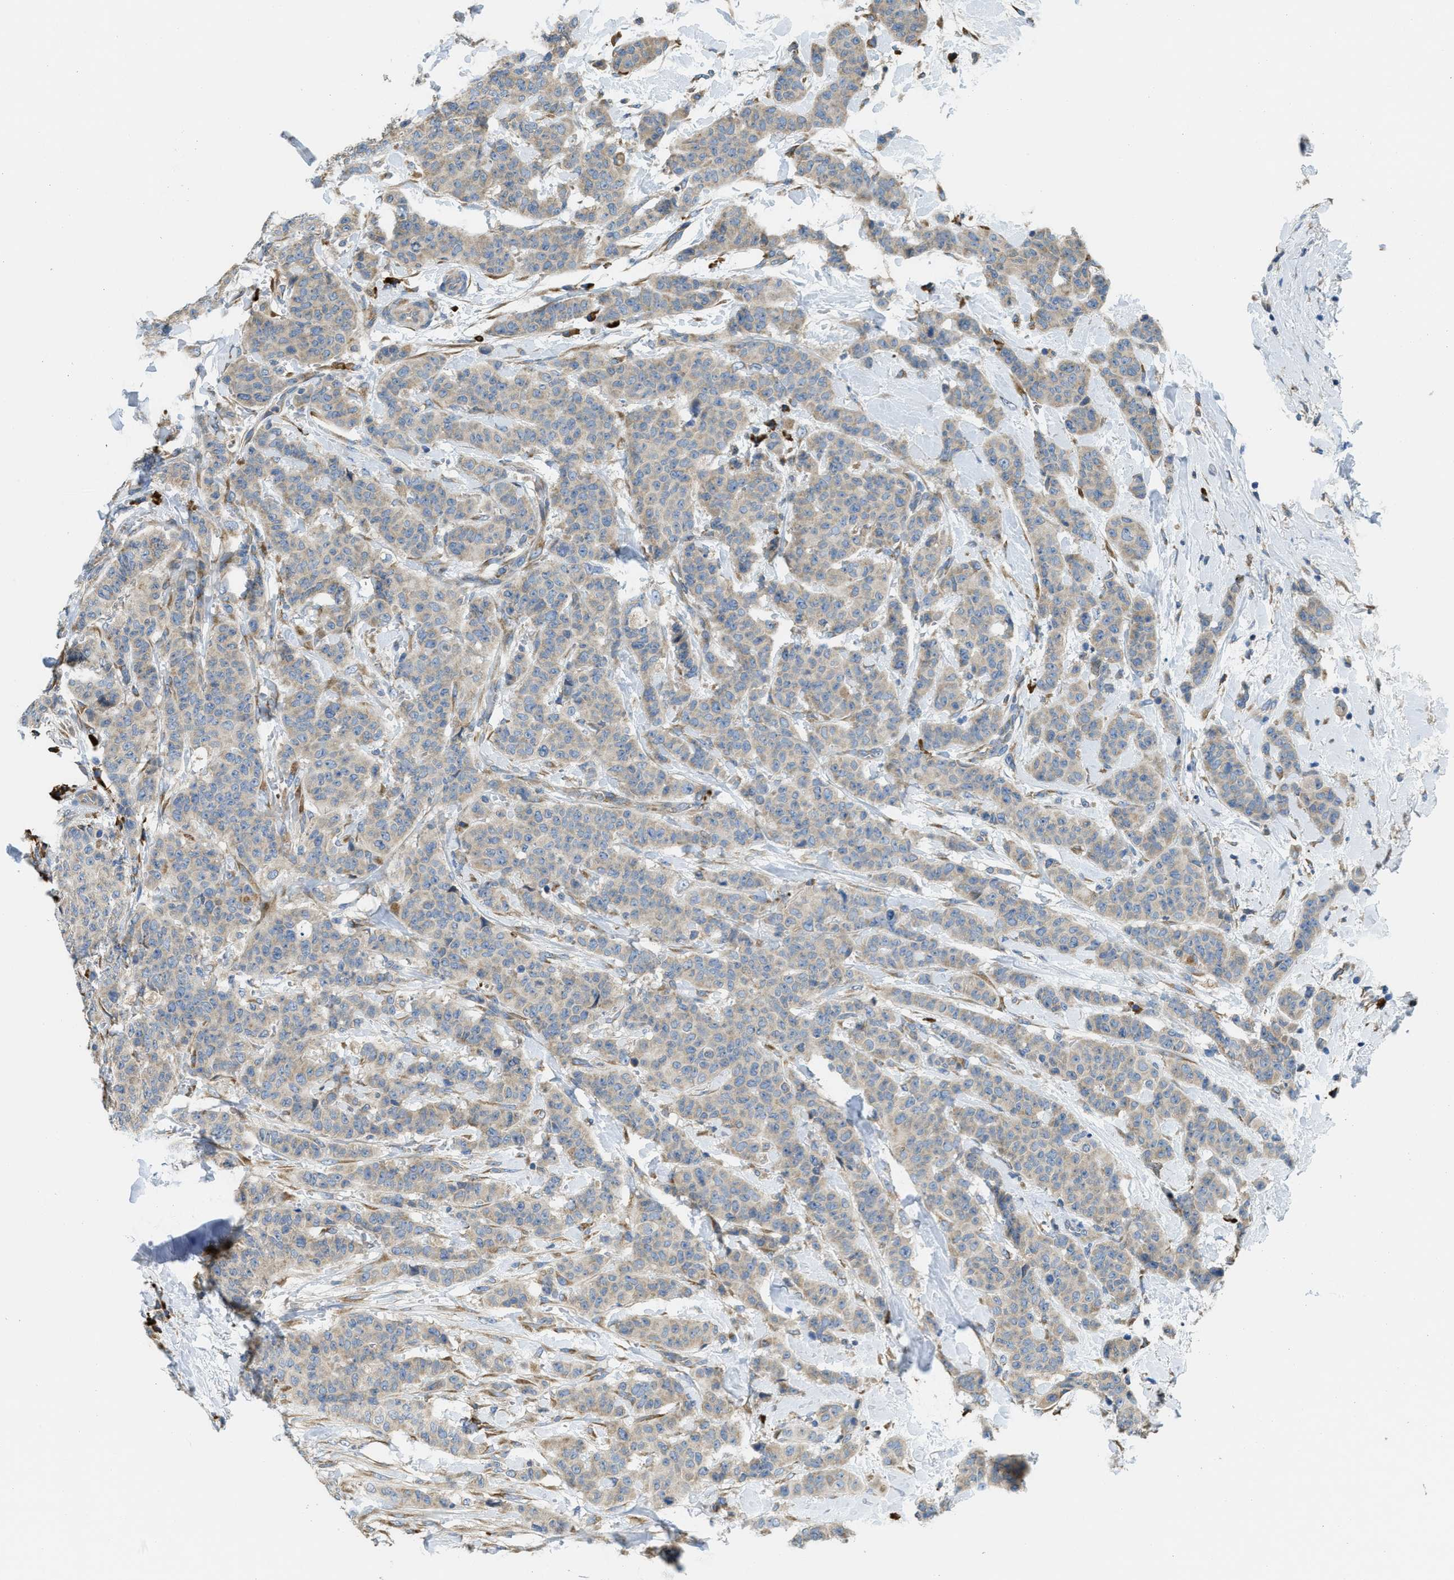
{"staining": {"intensity": "weak", "quantity": ">75%", "location": "cytoplasmic/membranous"}, "tissue": "breast cancer", "cell_type": "Tumor cells", "image_type": "cancer", "snomed": [{"axis": "morphology", "description": "Normal tissue, NOS"}, {"axis": "morphology", "description": "Duct carcinoma"}, {"axis": "topography", "description": "Breast"}], "caption": "Breast cancer stained with a protein marker shows weak staining in tumor cells.", "gene": "SSR1", "patient": {"sex": "female", "age": 40}}